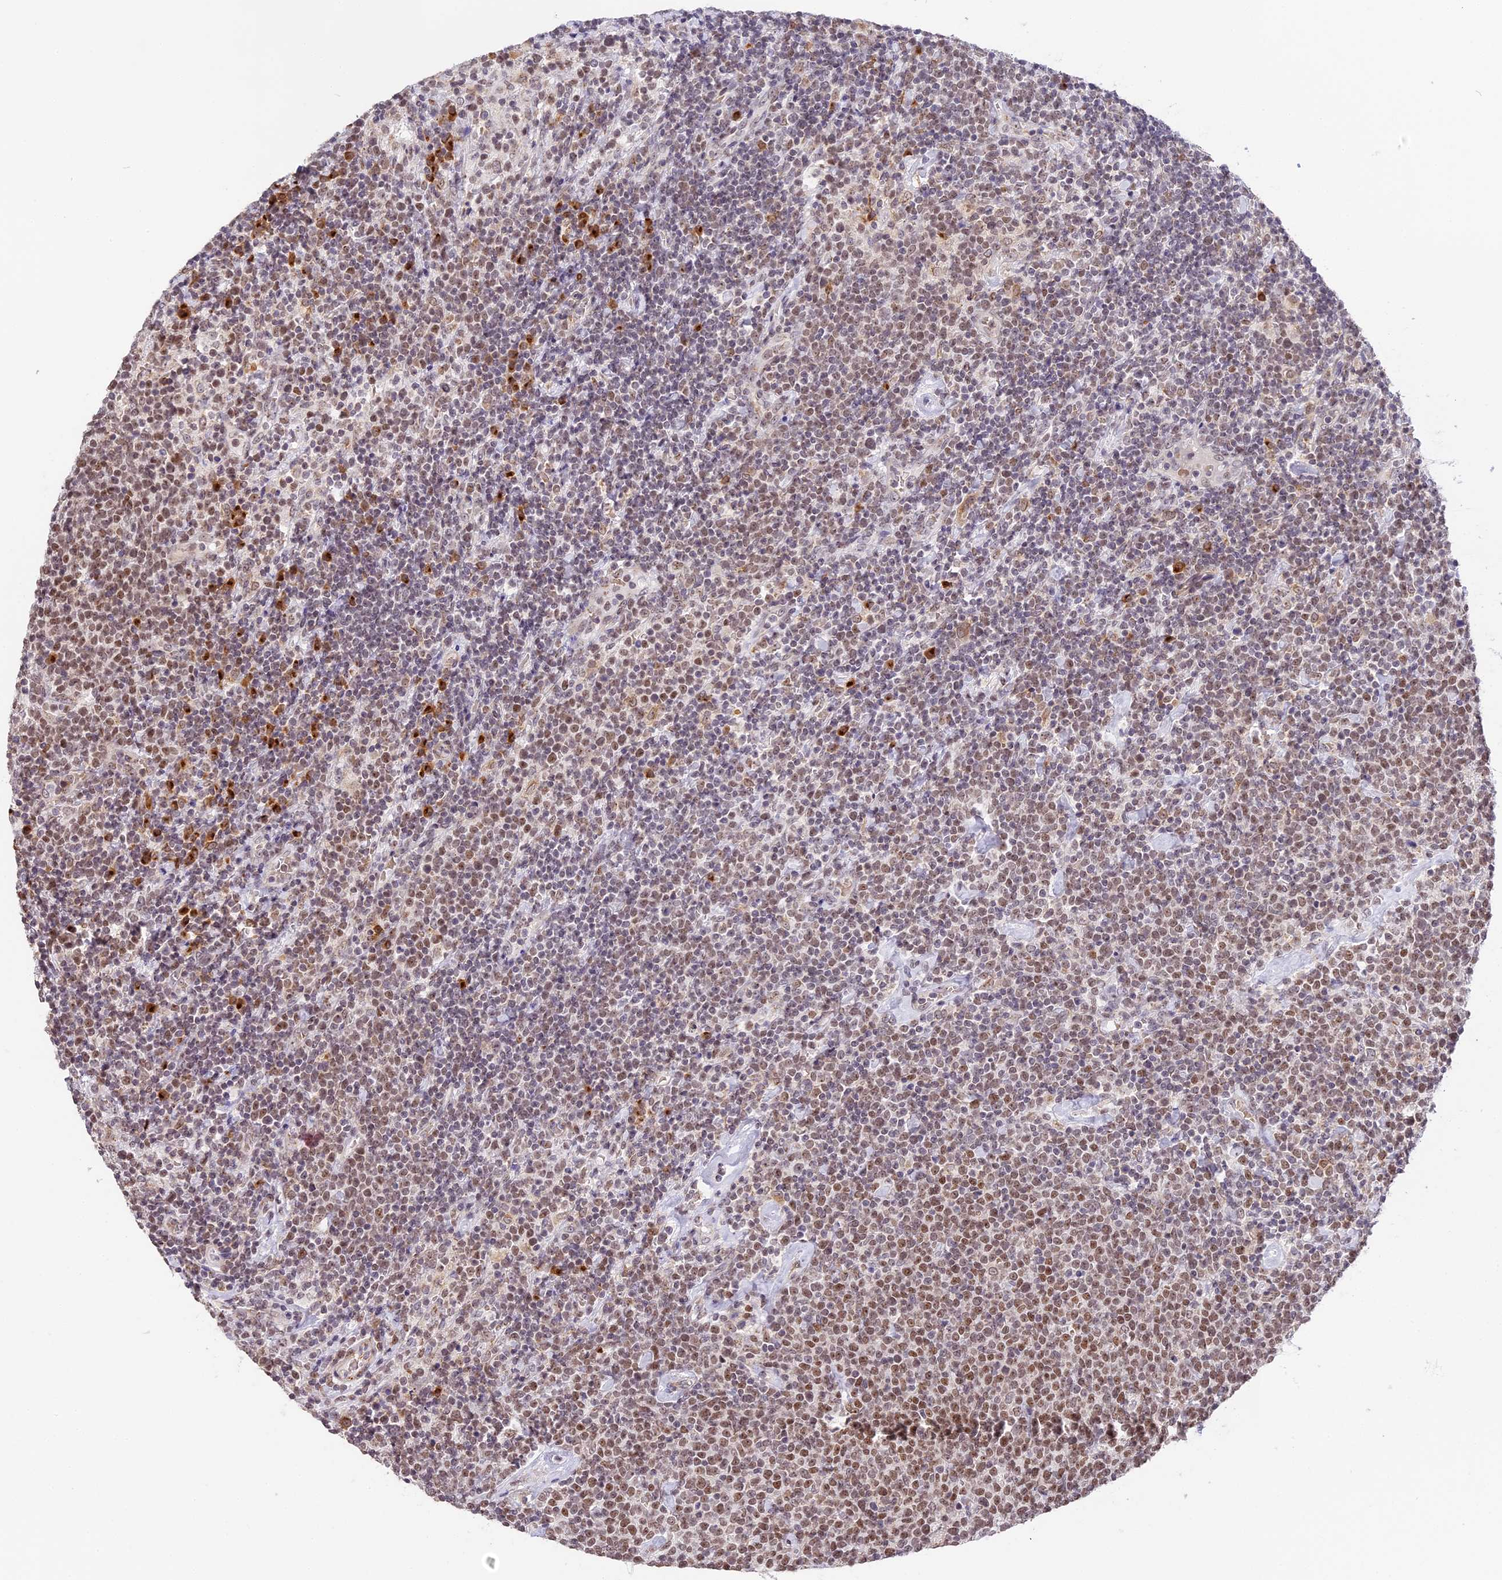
{"staining": {"intensity": "moderate", "quantity": "25%-75%", "location": "nuclear"}, "tissue": "lymphoma", "cell_type": "Tumor cells", "image_type": "cancer", "snomed": [{"axis": "morphology", "description": "Malignant lymphoma, non-Hodgkin's type, High grade"}, {"axis": "topography", "description": "Lymph node"}], "caption": "Immunohistochemistry (IHC) of lymphoma shows medium levels of moderate nuclear expression in approximately 25%-75% of tumor cells. (Brightfield microscopy of DAB IHC at high magnification).", "gene": "HEATR5B", "patient": {"sex": "male", "age": 61}}